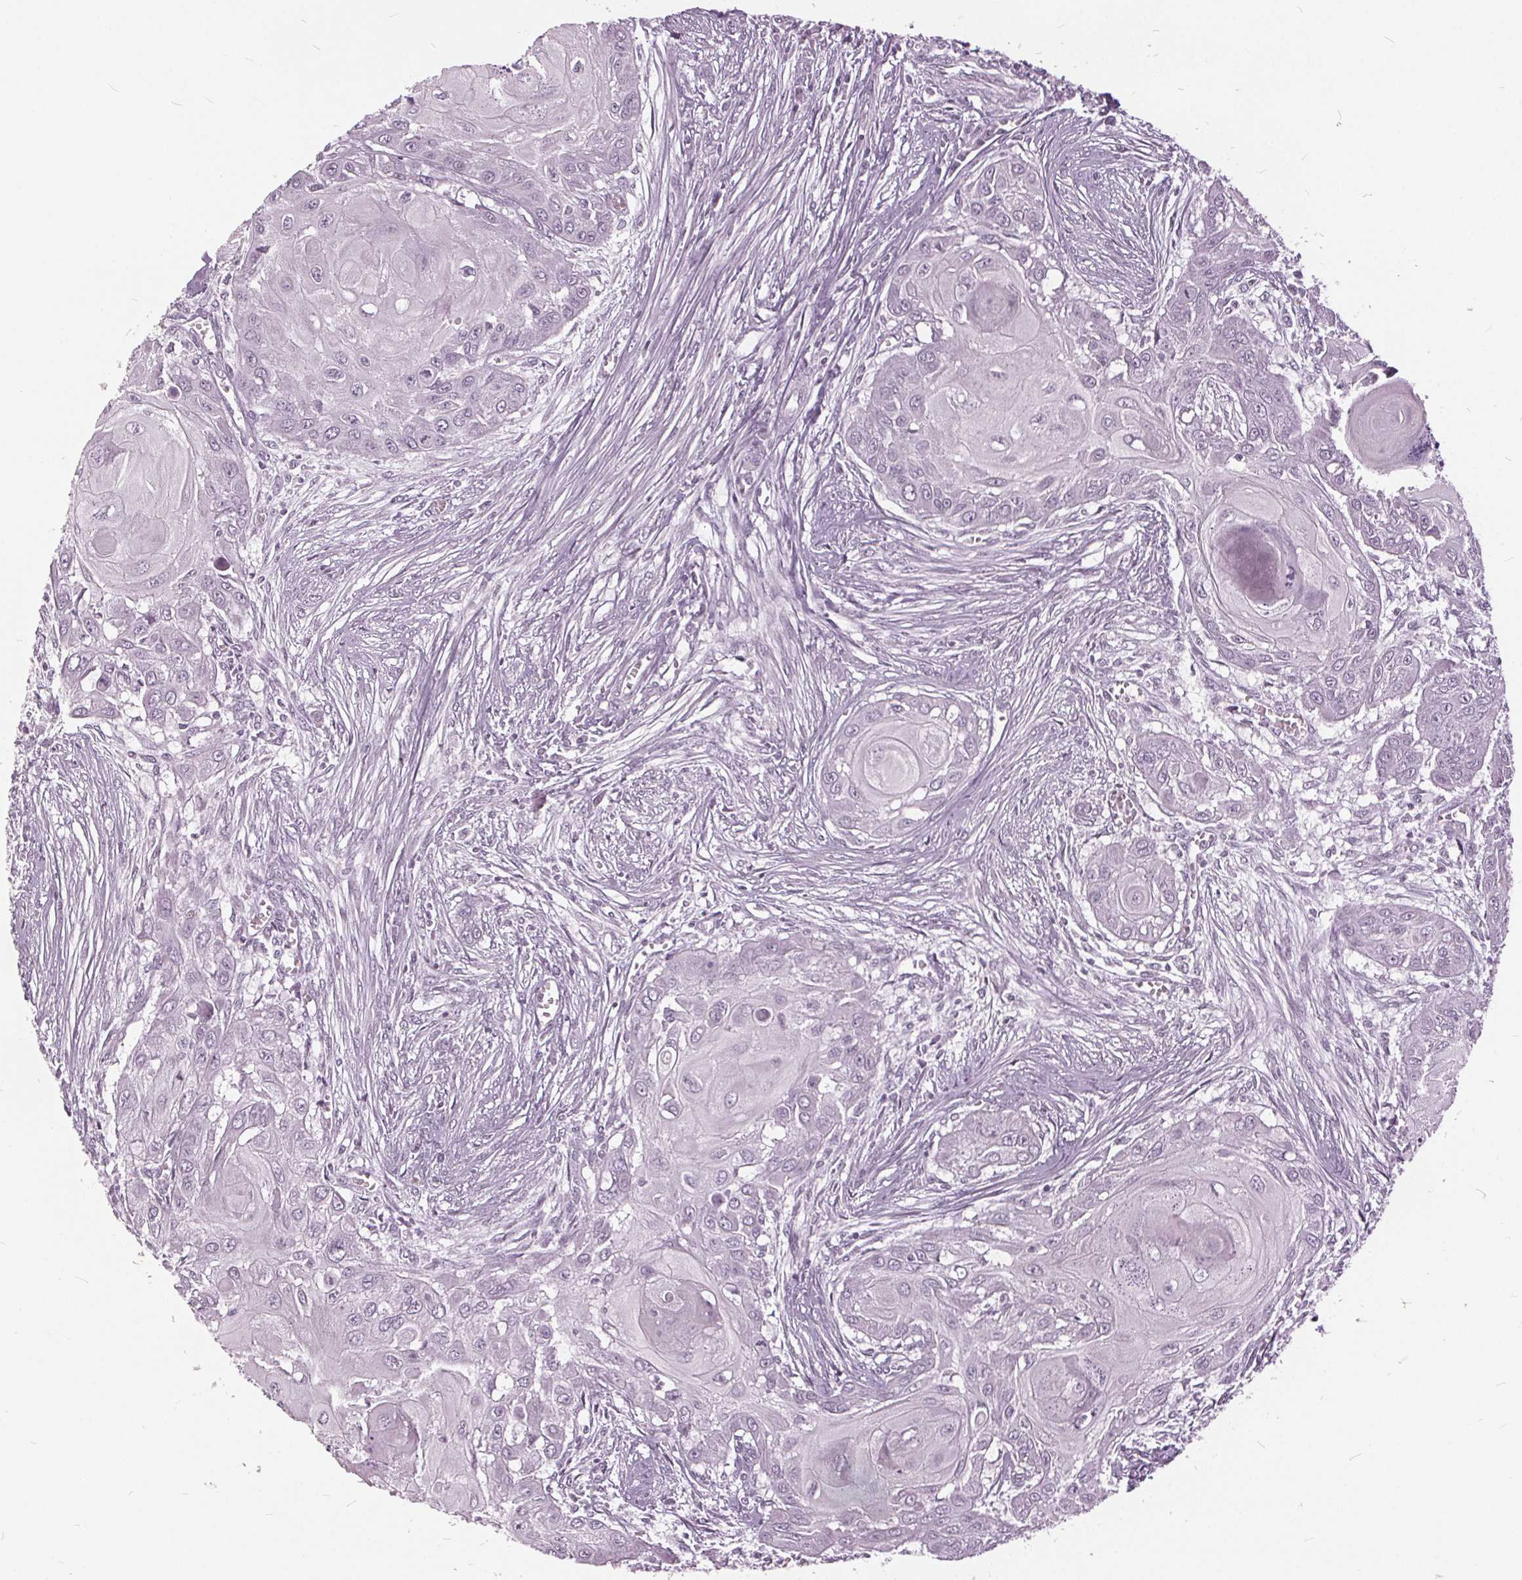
{"staining": {"intensity": "negative", "quantity": "none", "location": "none"}, "tissue": "head and neck cancer", "cell_type": "Tumor cells", "image_type": "cancer", "snomed": [{"axis": "morphology", "description": "Squamous cell carcinoma, NOS"}, {"axis": "topography", "description": "Oral tissue"}, {"axis": "topography", "description": "Head-Neck"}], "caption": "An image of human squamous cell carcinoma (head and neck) is negative for staining in tumor cells.", "gene": "KLK13", "patient": {"sex": "male", "age": 71}}